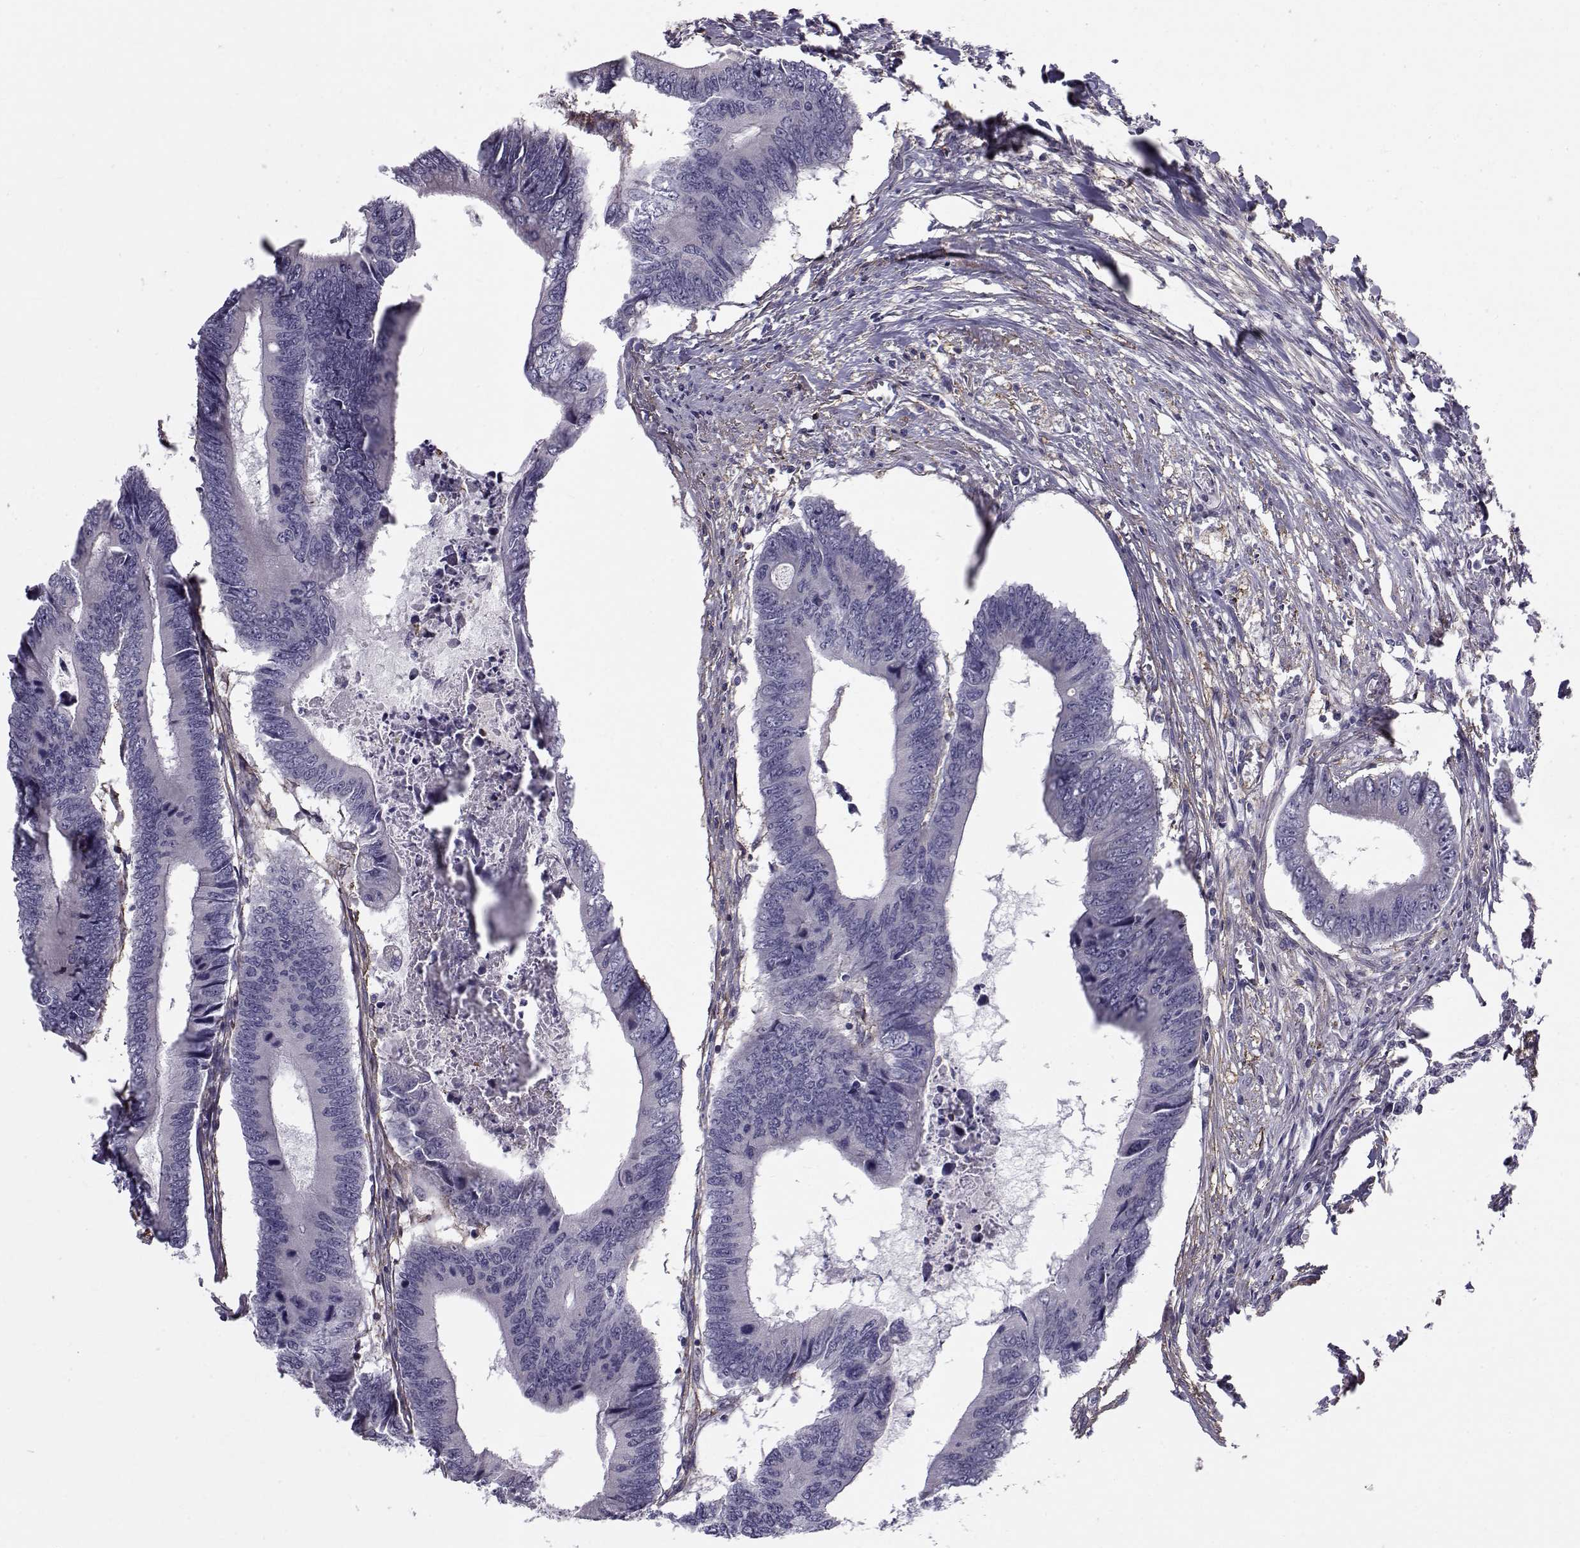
{"staining": {"intensity": "negative", "quantity": "none", "location": "none"}, "tissue": "colorectal cancer", "cell_type": "Tumor cells", "image_type": "cancer", "snomed": [{"axis": "morphology", "description": "Adenocarcinoma, NOS"}, {"axis": "topography", "description": "Colon"}], "caption": "Adenocarcinoma (colorectal) was stained to show a protein in brown. There is no significant expression in tumor cells.", "gene": "LRRC27", "patient": {"sex": "male", "age": 53}}